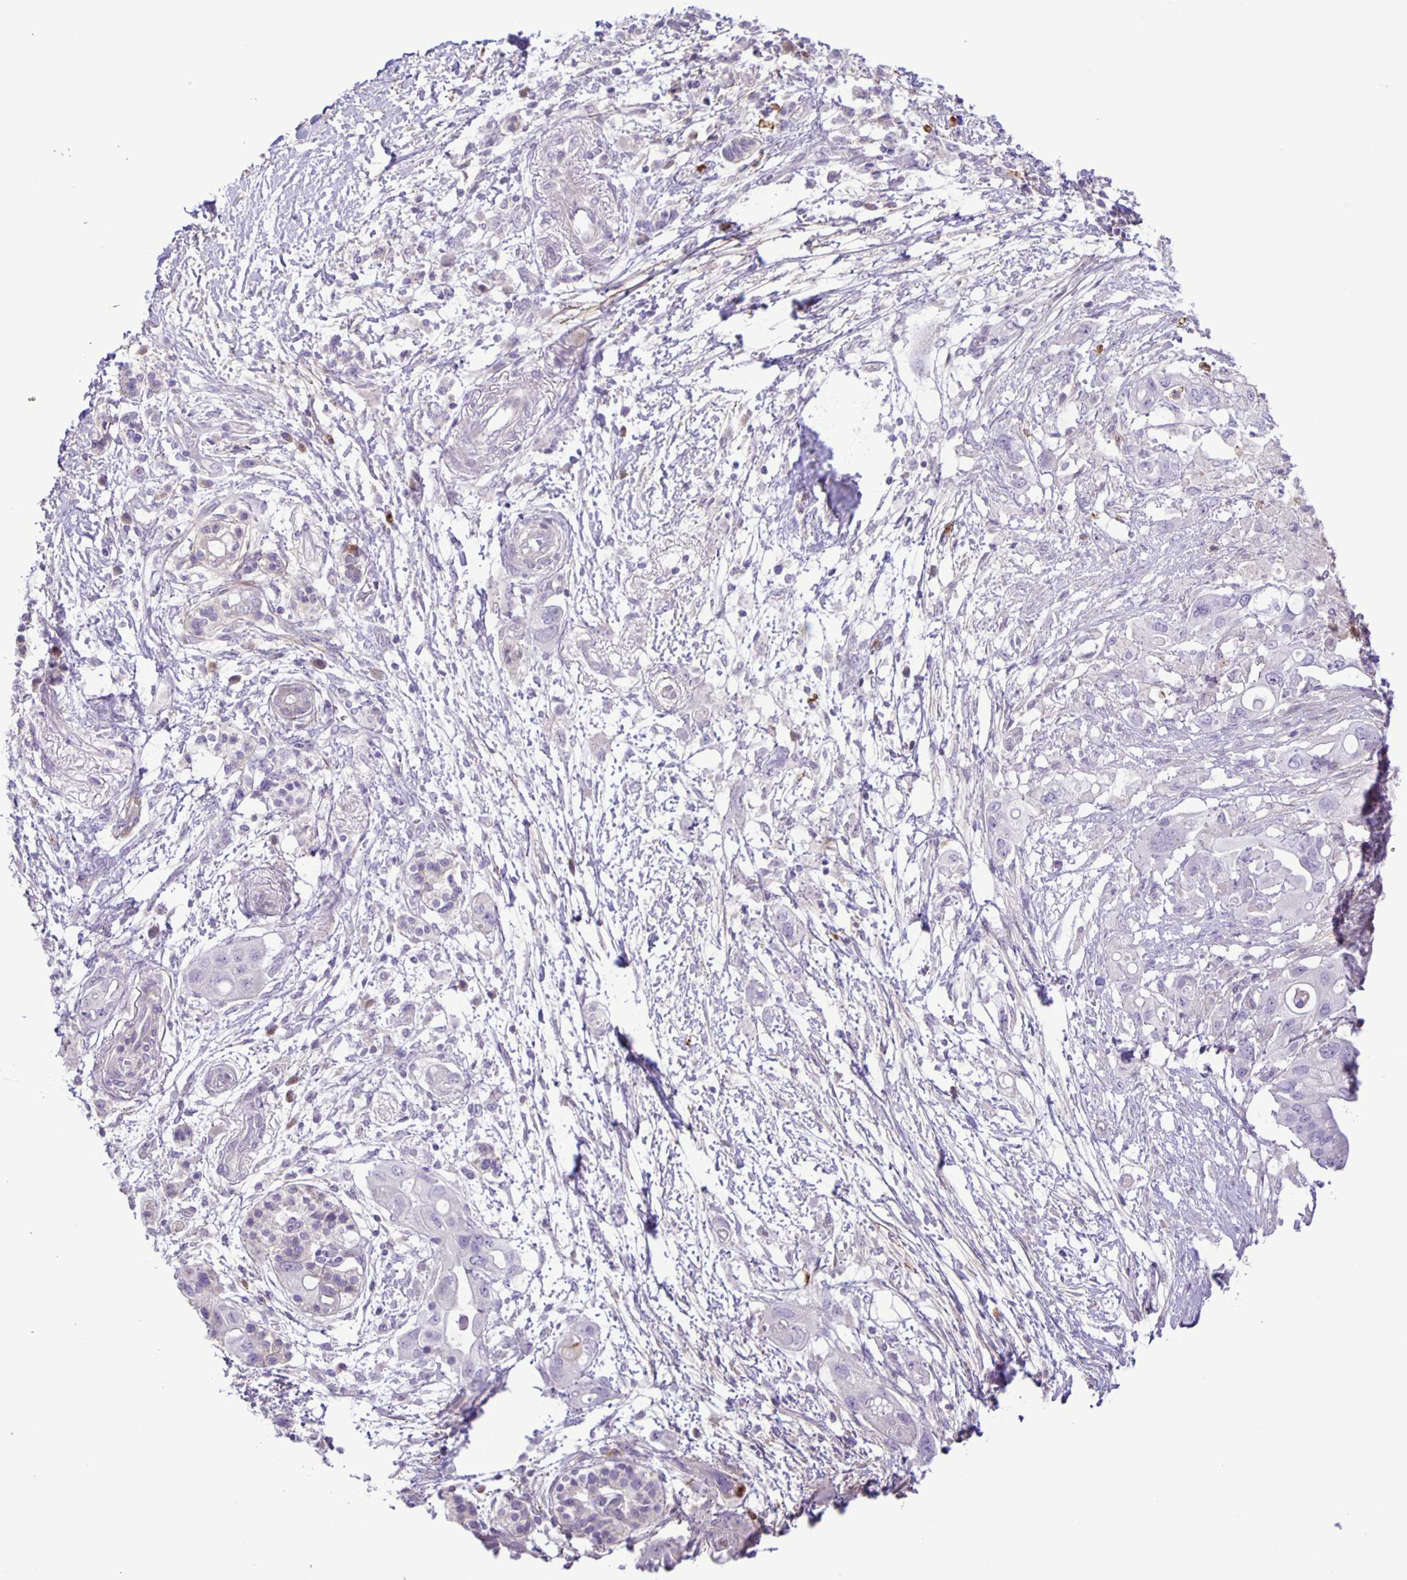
{"staining": {"intensity": "negative", "quantity": "none", "location": "none"}, "tissue": "pancreatic cancer", "cell_type": "Tumor cells", "image_type": "cancer", "snomed": [{"axis": "morphology", "description": "Adenocarcinoma, NOS"}, {"axis": "topography", "description": "Pancreas"}], "caption": "Tumor cells are negative for brown protein staining in pancreatic cancer.", "gene": "ADCK1", "patient": {"sex": "female", "age": 72}}